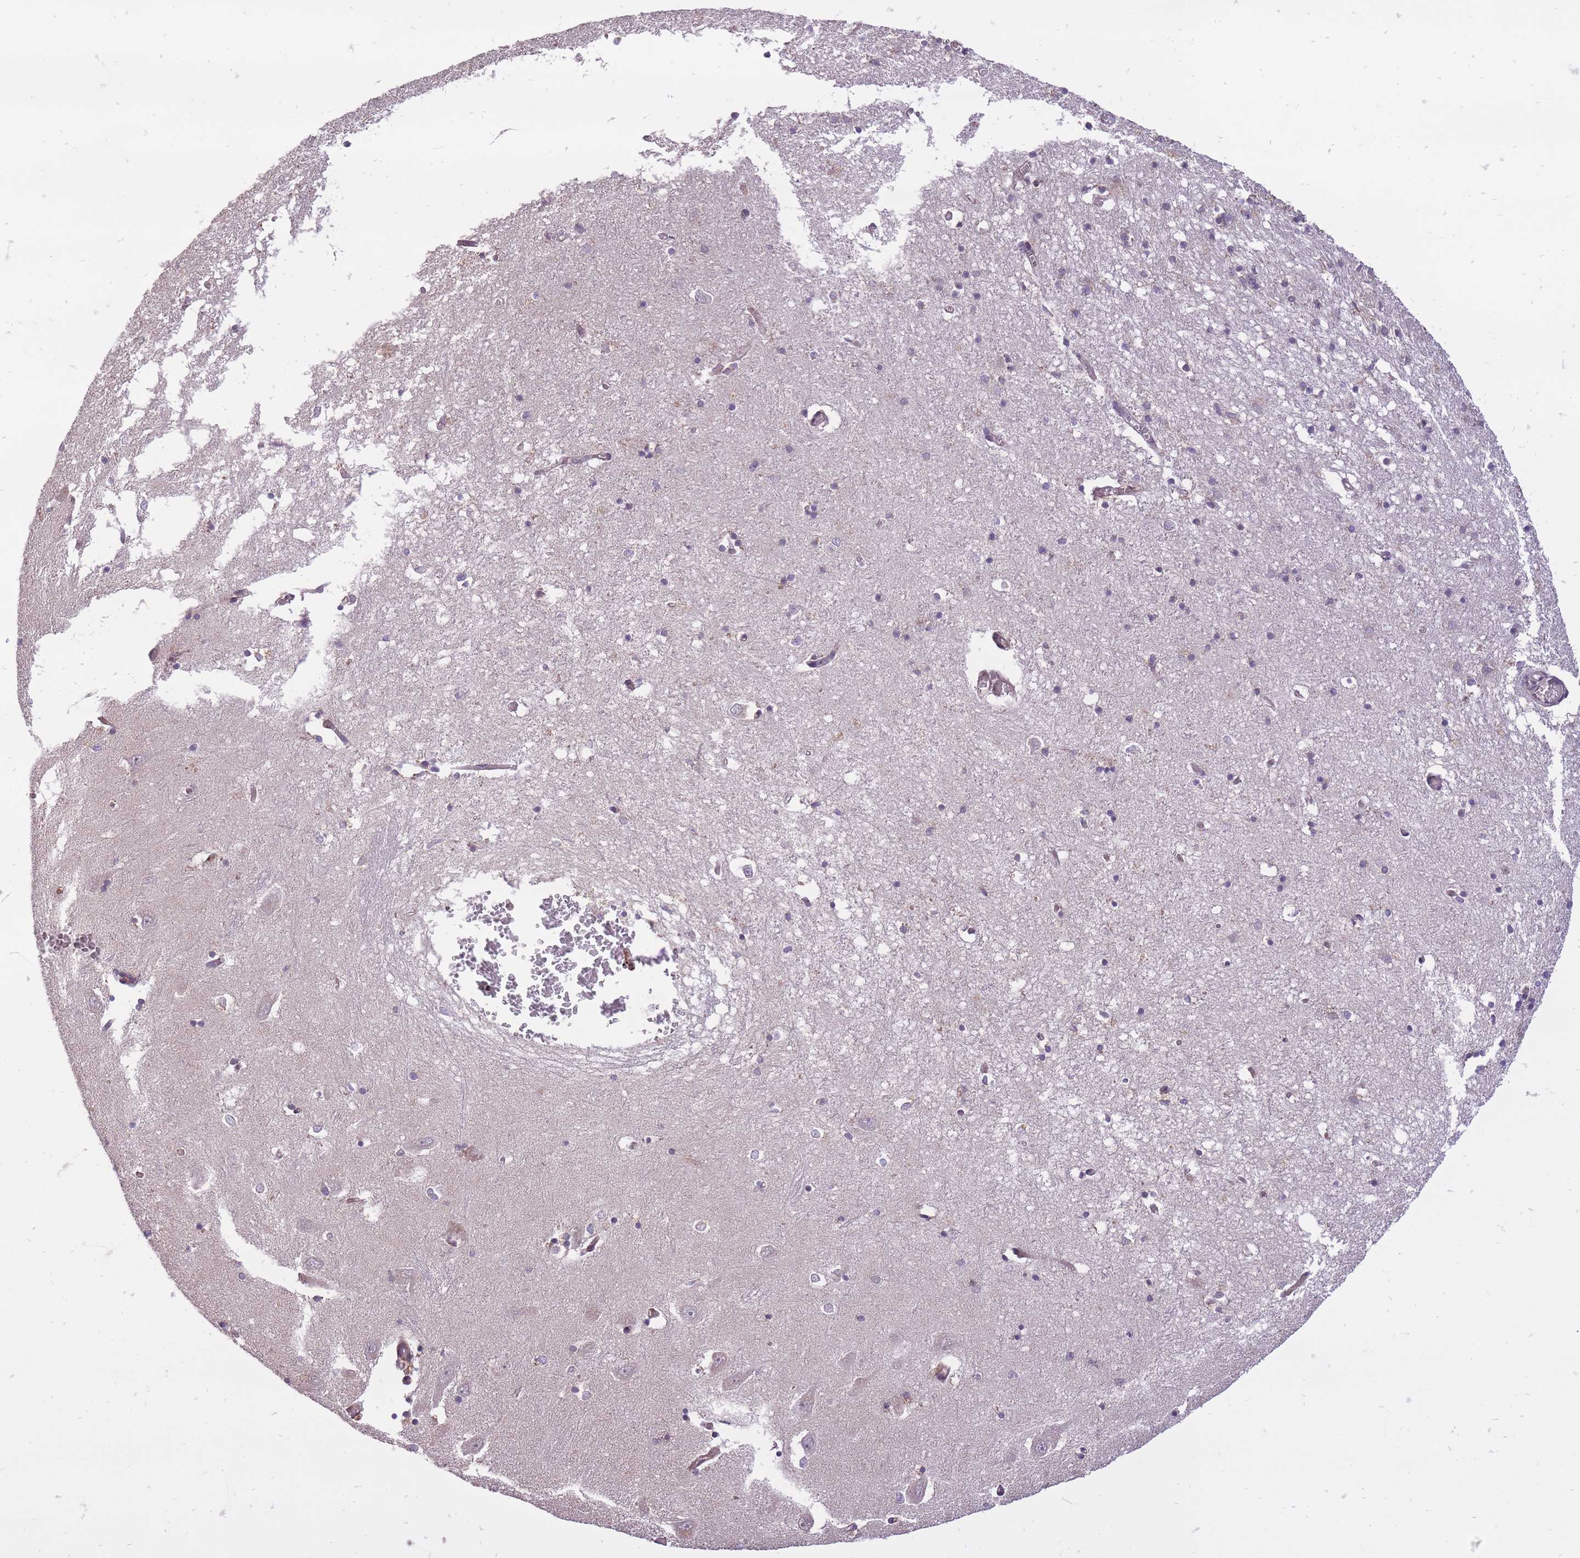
{"staining": {"intensity": "weak", "quantity": "<25%", "location": "cytoplasmic/membranous"}, "tissue": "hippocampus", "cell_type": "Glial cells", "image_type": "normal", "snomed": [{"axis": "morphology", "description": "Normal tissue, NOS"}, {"axis": "topography", "description": "Hippocampus"}], "caption": "This is an immunohistochemistry (IHC) micrograph of normal hippocampus. There is no positivity in glial cells.", "gene": "TET3", "patient": {"sex": "male", "age": 70}}